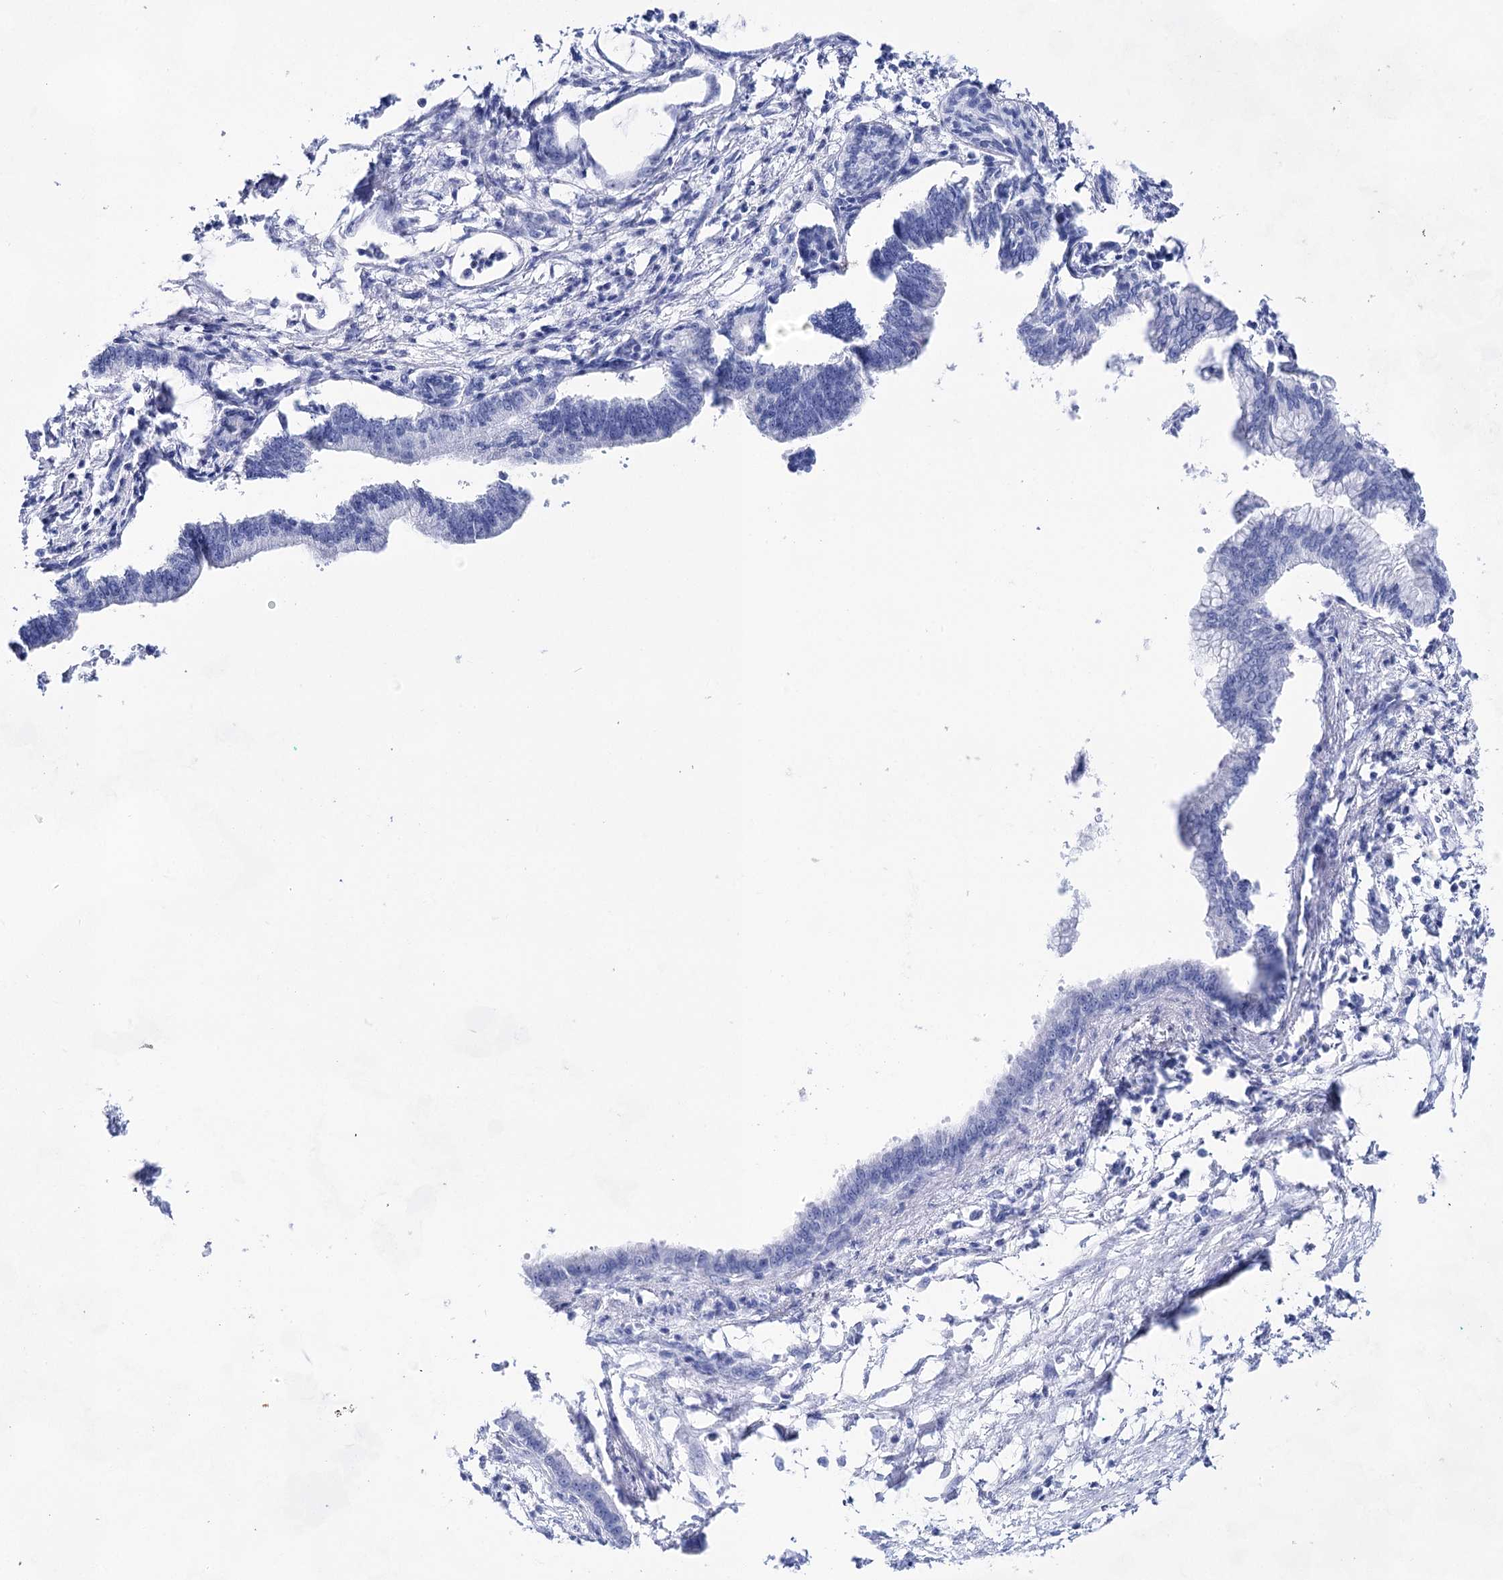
{"staining": {"intensity": "negative", "quantity": "none", "location": "none"}, "tissue": "pancreatic cancer", "cell_type": "Tumor cells", "image_type": "cancer", "snomed": [{"axis": "morphology", "description": "Adenocarcinoma, NOS"}, {"axis": "topography", "description": "Pancreas"}], "caption": "Immunohistochemical staining of human pancreatic adenocarcinoma shows no significant staining in tumor cells.", "gene": "LALBA", "patient": {"sex": "female", "age": 55}}